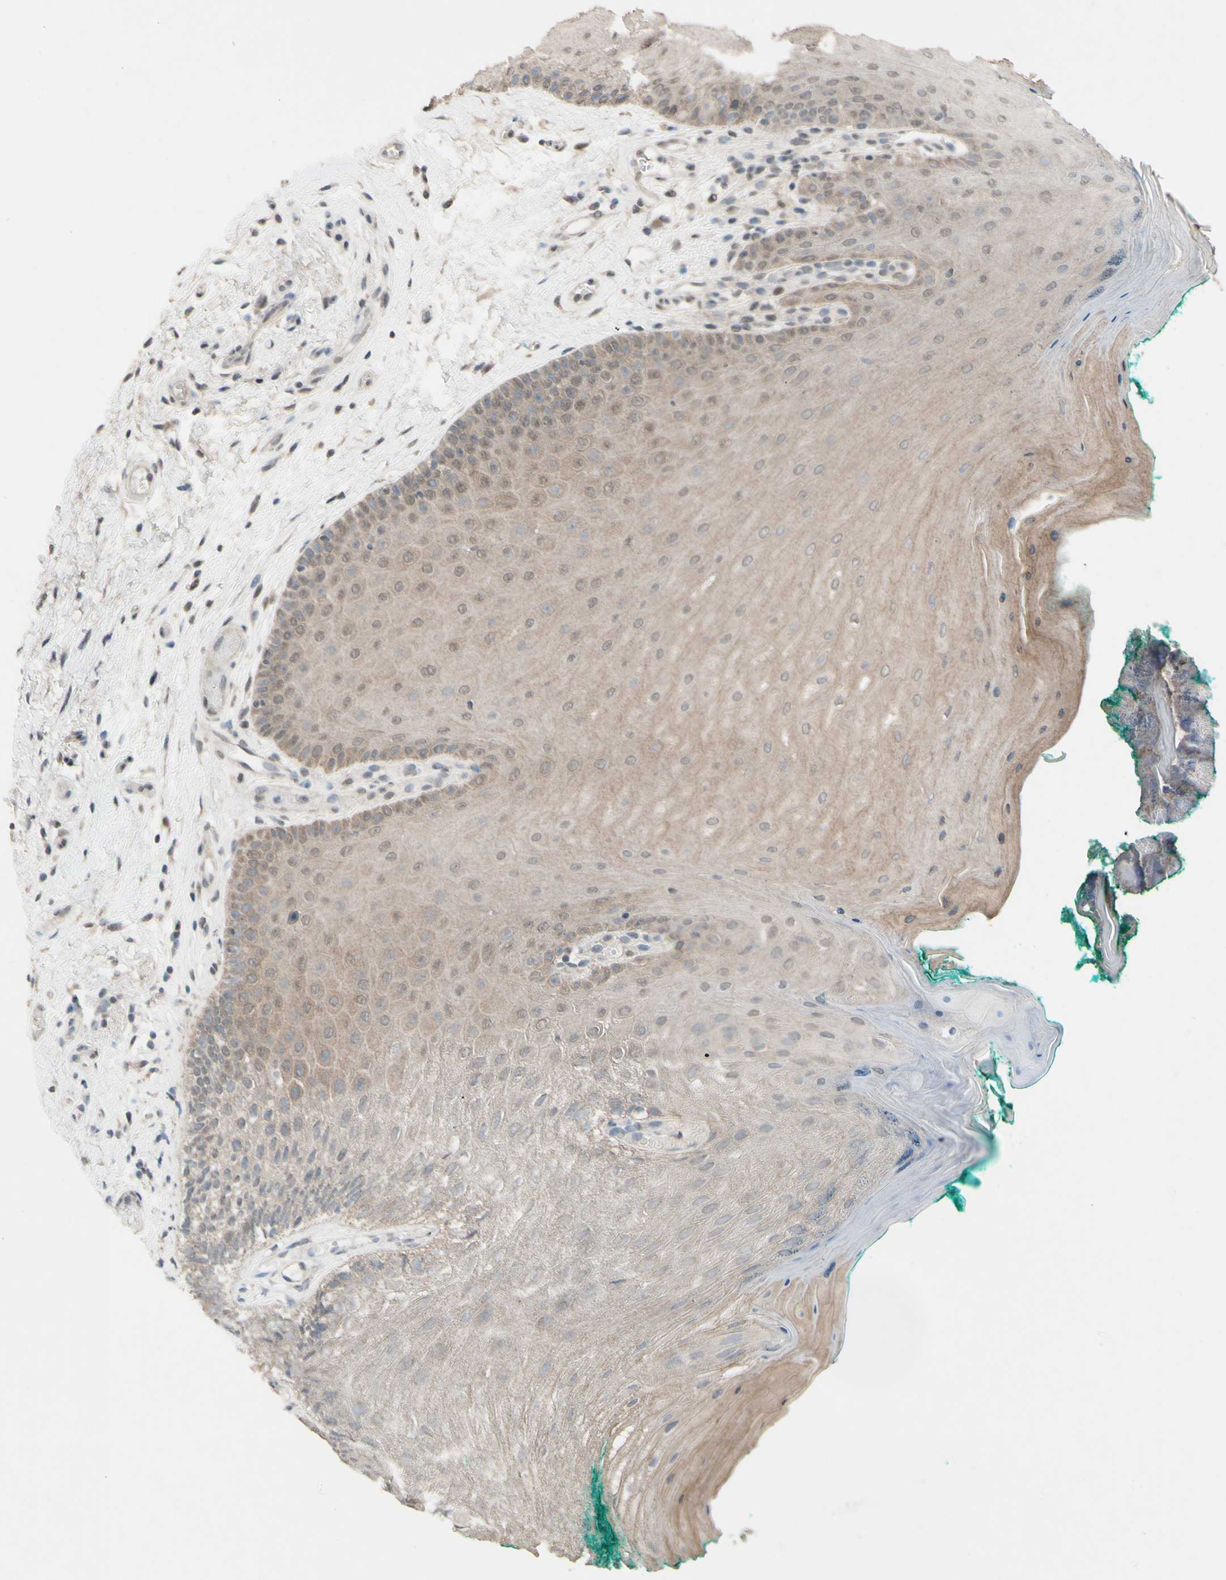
{"staining": {"intensity": "weak", "quantity": ">75%", "location": "cytoplasmic/membranous"}, "tissue": "oral mucosa", "cell_type": "Squamous epithelial cells", "image_type": "normal", "snomed": [{"axis": "morphology", "description": "Normal tissue, NOS"}, {"axis": "topography", "description": "Skeletal muscle"}, {"axis": "topography", "description": "Oral tissue"}], "caption": "Brown immunohistochemical staining in normal human oral mucosa reveals weak cytoplasmic/membranous positivity in approximately >75% of squamous epithelial cells.", "gene": "CDCP1", "patient": {"sex": "male", "age": 58}}